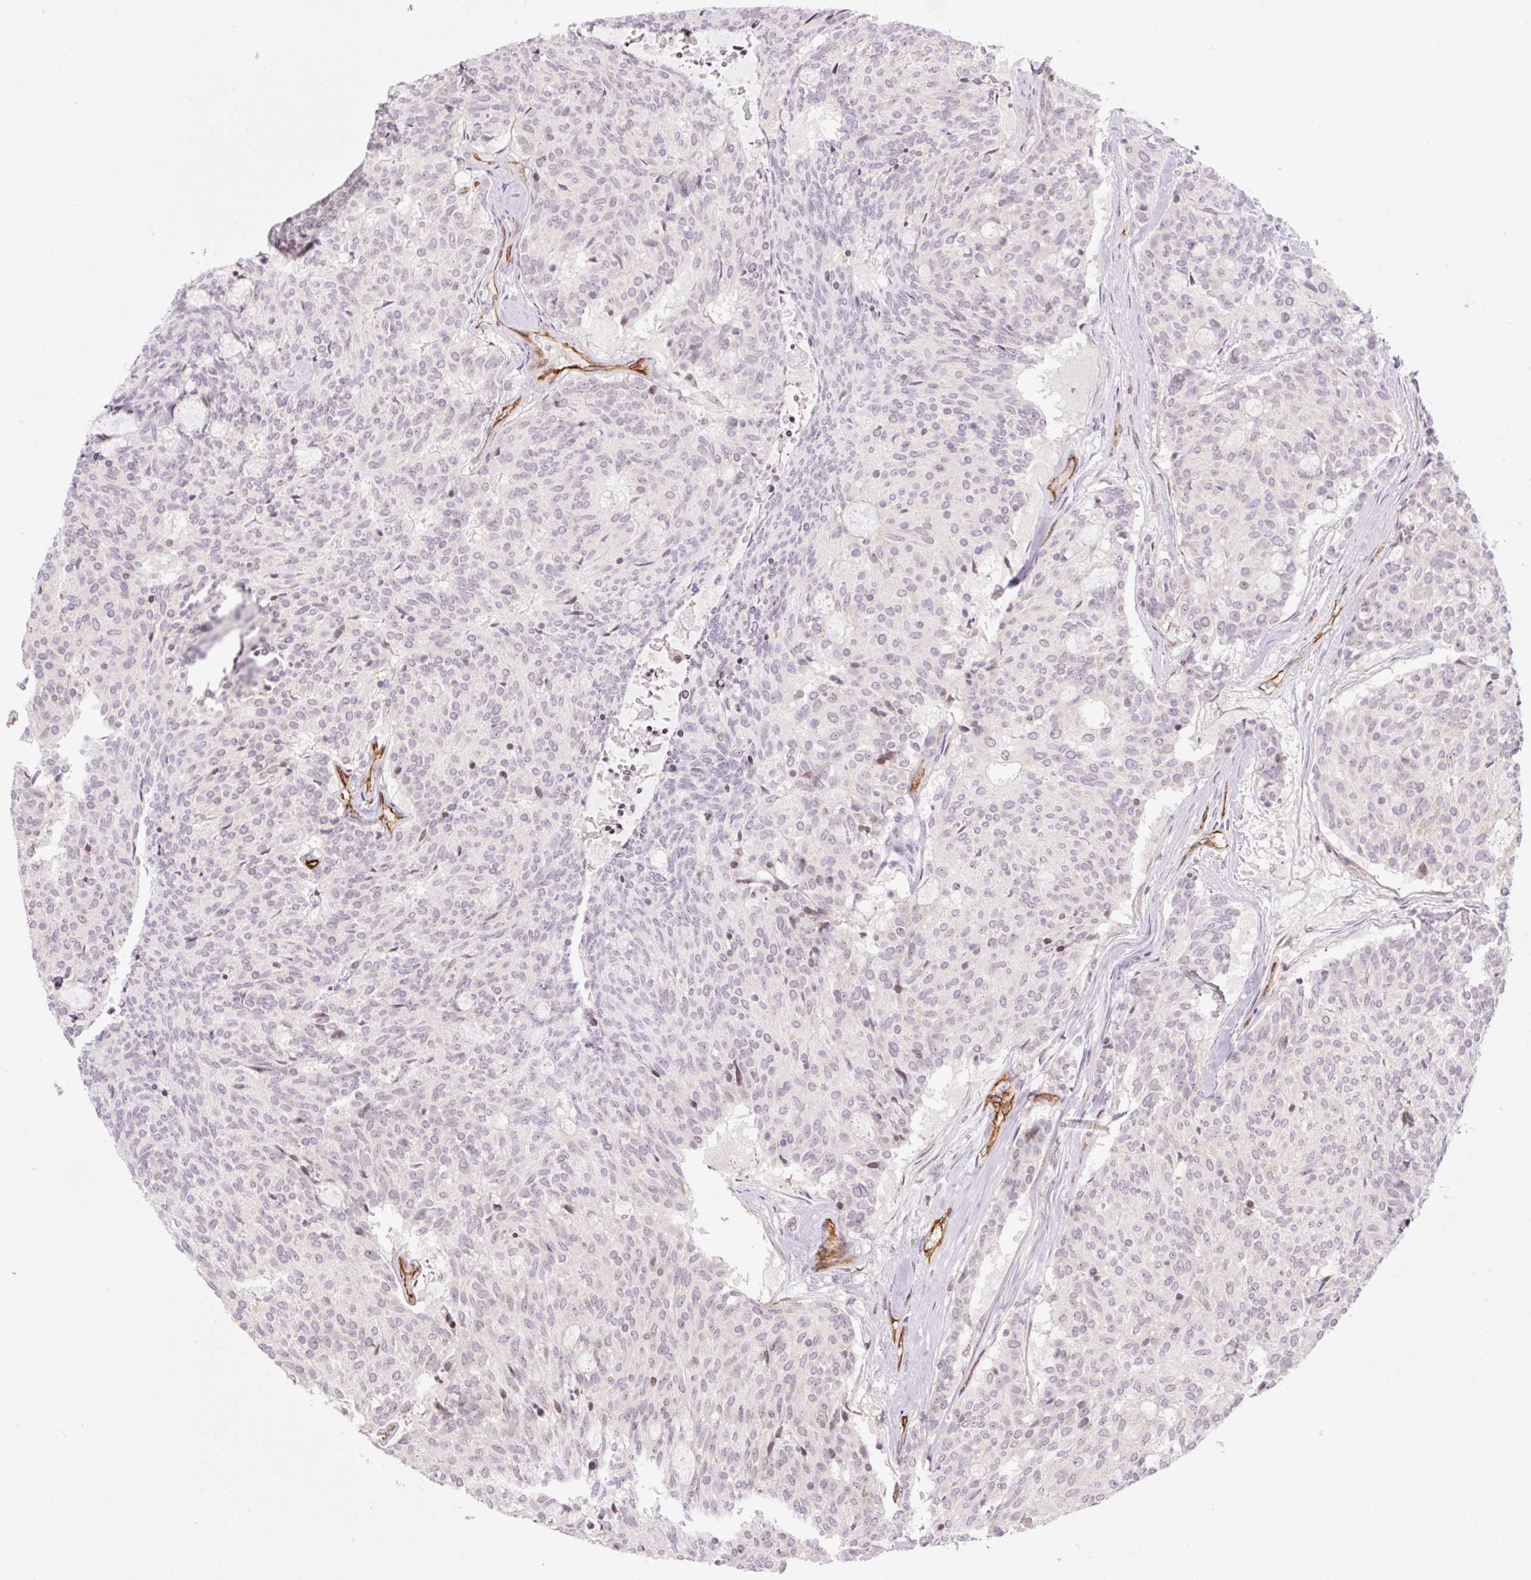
{"staining": {"intensity": "weak", "quantity": "<25%", "location": "nuclear"}, "tissue": "carcinoid", "cell_type": "Tumor cells", "image_type": "cancer", "snomed": [{"axis": "morphology", "description": "Carcinoid, malignant, NOS"}, {"axis": "topography", "description": "Pancreas"}], "caption": "Immunohistochemical staining of human carcinoid exhibits no significant positivity in tumor cells.", "gene": "ZNF417", "patient": {"sex": "female", "age": 54}}